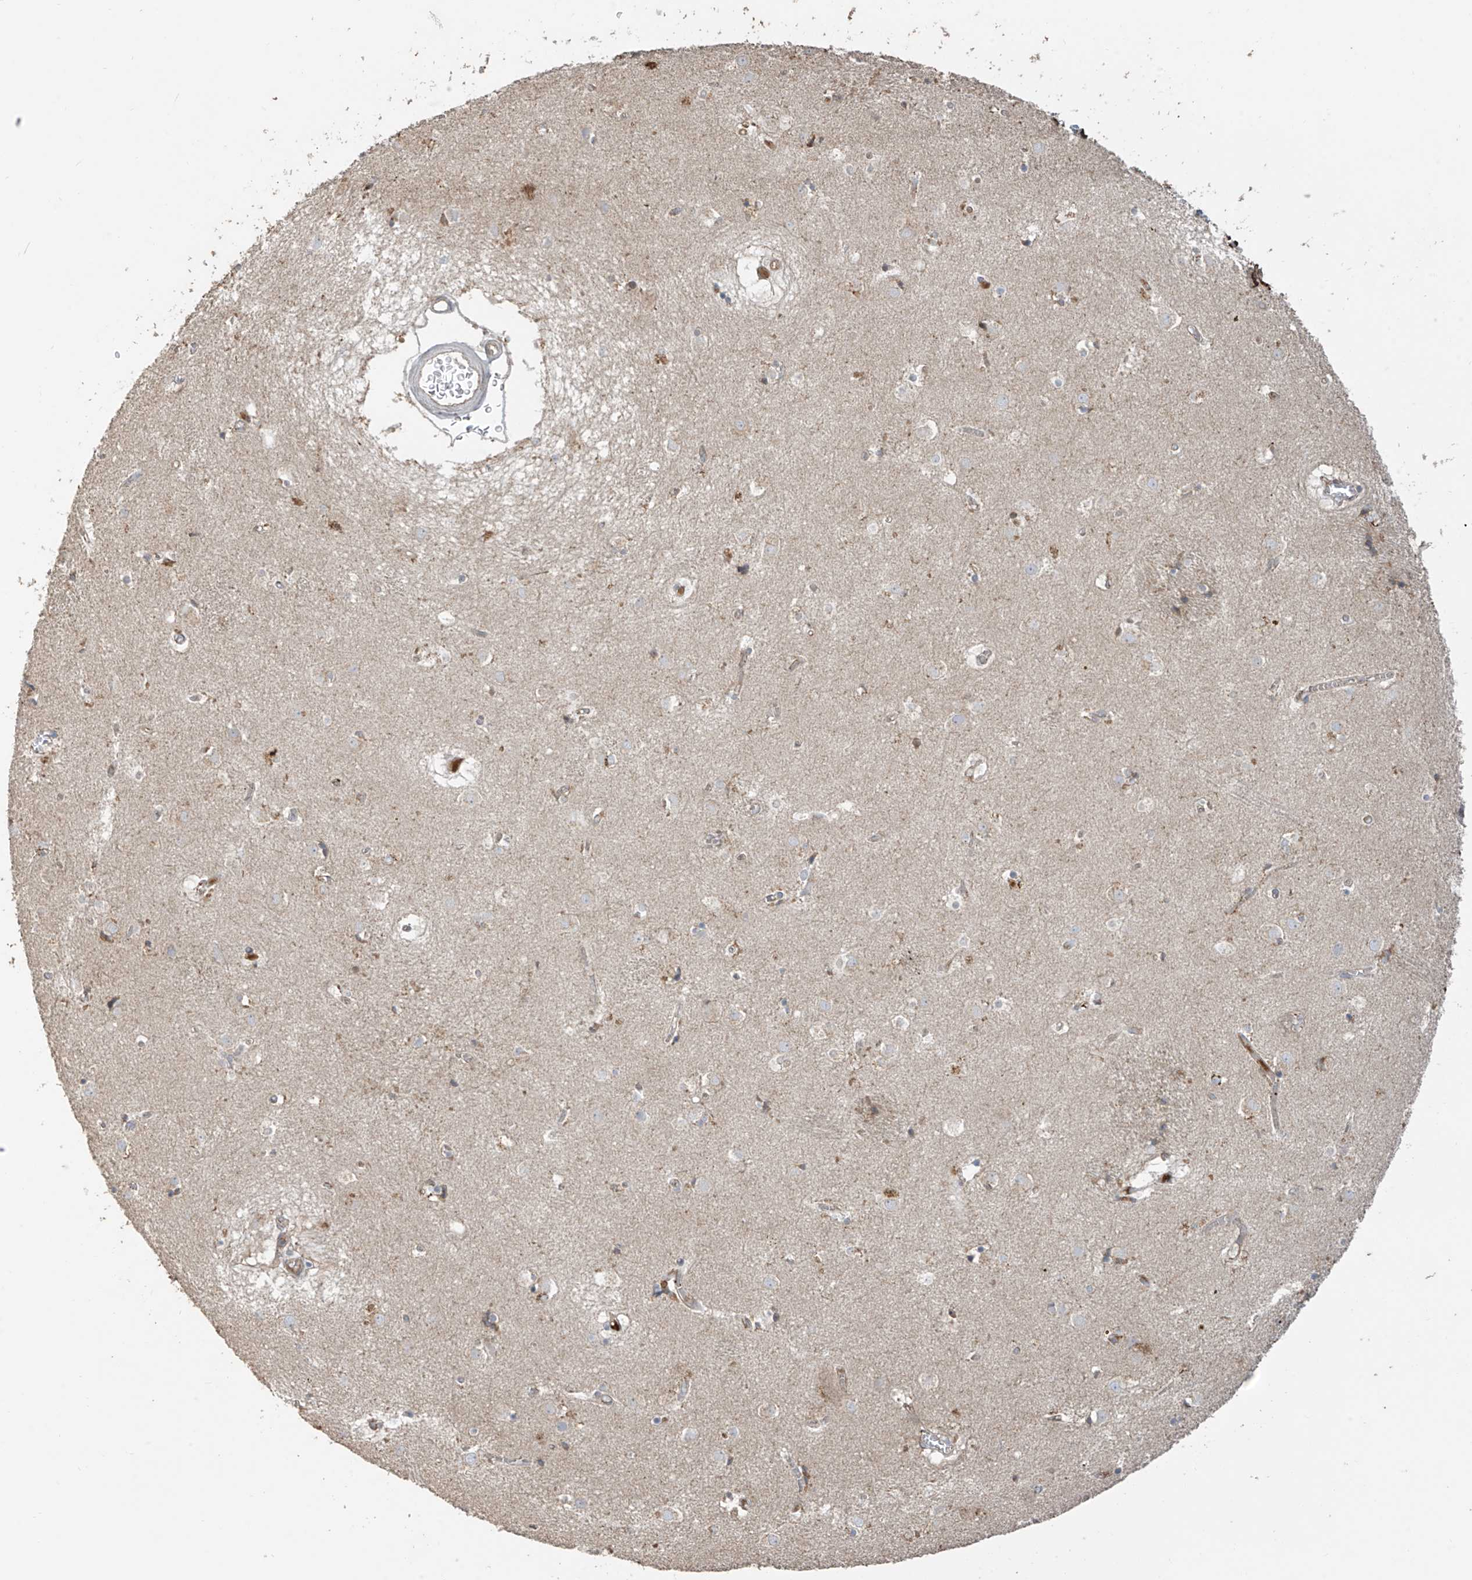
{"staining": {"intensity": "weak", "quantity": "25%-75%", "location": "cytoplasmic/membranous"}, "tissue": "caudate", "cell_type": "Glial cells", "image_type": "normal", "snomed": [{"axis": "morphology", "description": "Normal tissue, NOS"}, {"axis": "topography", "description": "Lateral ventricle wall"}], "caption": "Glial cells display low levels of weak cytoplasmic/membranous expression in approximately 25%-75% of cells in benign human caudate. (IHC, brightfield microscopy, high magnification).", "gene": "ABTB1", "patient": {"sex": "male", "age": 70}}